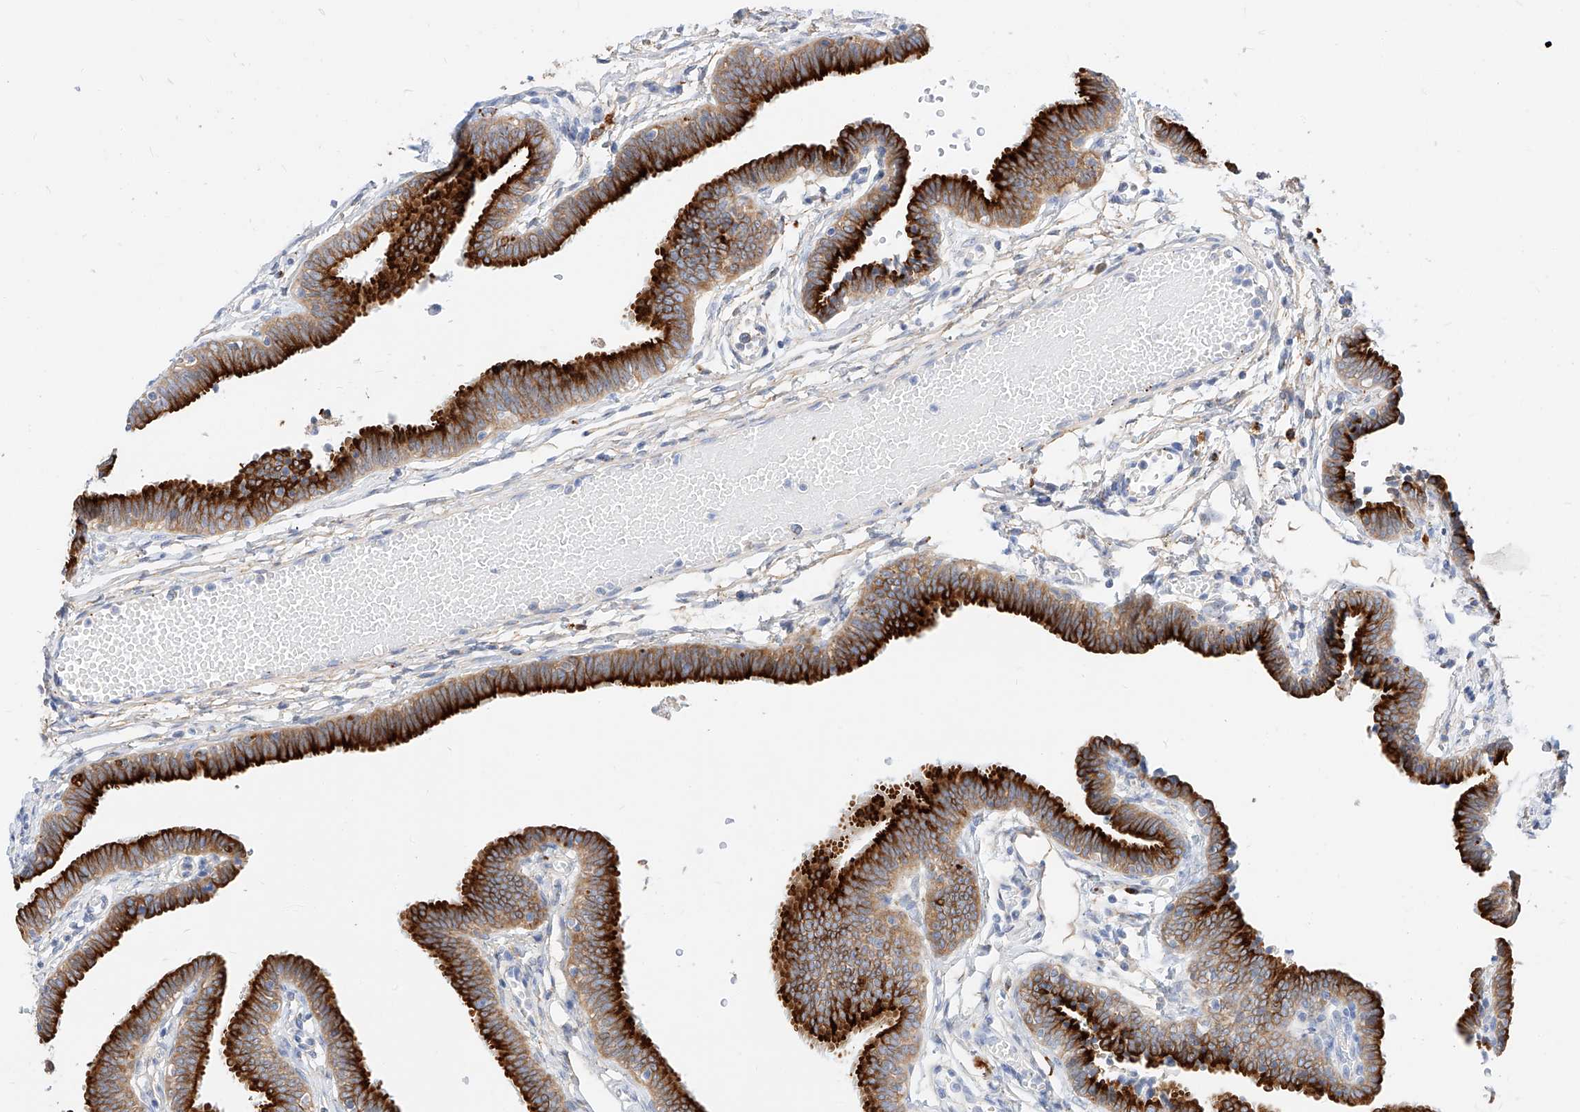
{"staining": {"intensity": "strong", "quantity": ">75%", "location": "cytoplasmic/membranous"}, "tissue": "fallopian tube", "cell_type": "Glandular cells", "image_type": "normal", "snomed": [{"axis": "morphology", "description": "Normal tissue, NOS"}, {"axis": "topography", "description": "Fallopian tube"}, {"axis": "topography", "description": "Ovary"}], "caption": "The photomicrograph displays immunohistochemical staining of benign fallopian tube. There is strong cytoplasmic/membranous expression is seen in approximately >75% of glandular cells. Nuclei are stained in blue.", "gene": "MAP7", "patient": {"sex": "female", "age": 23}}